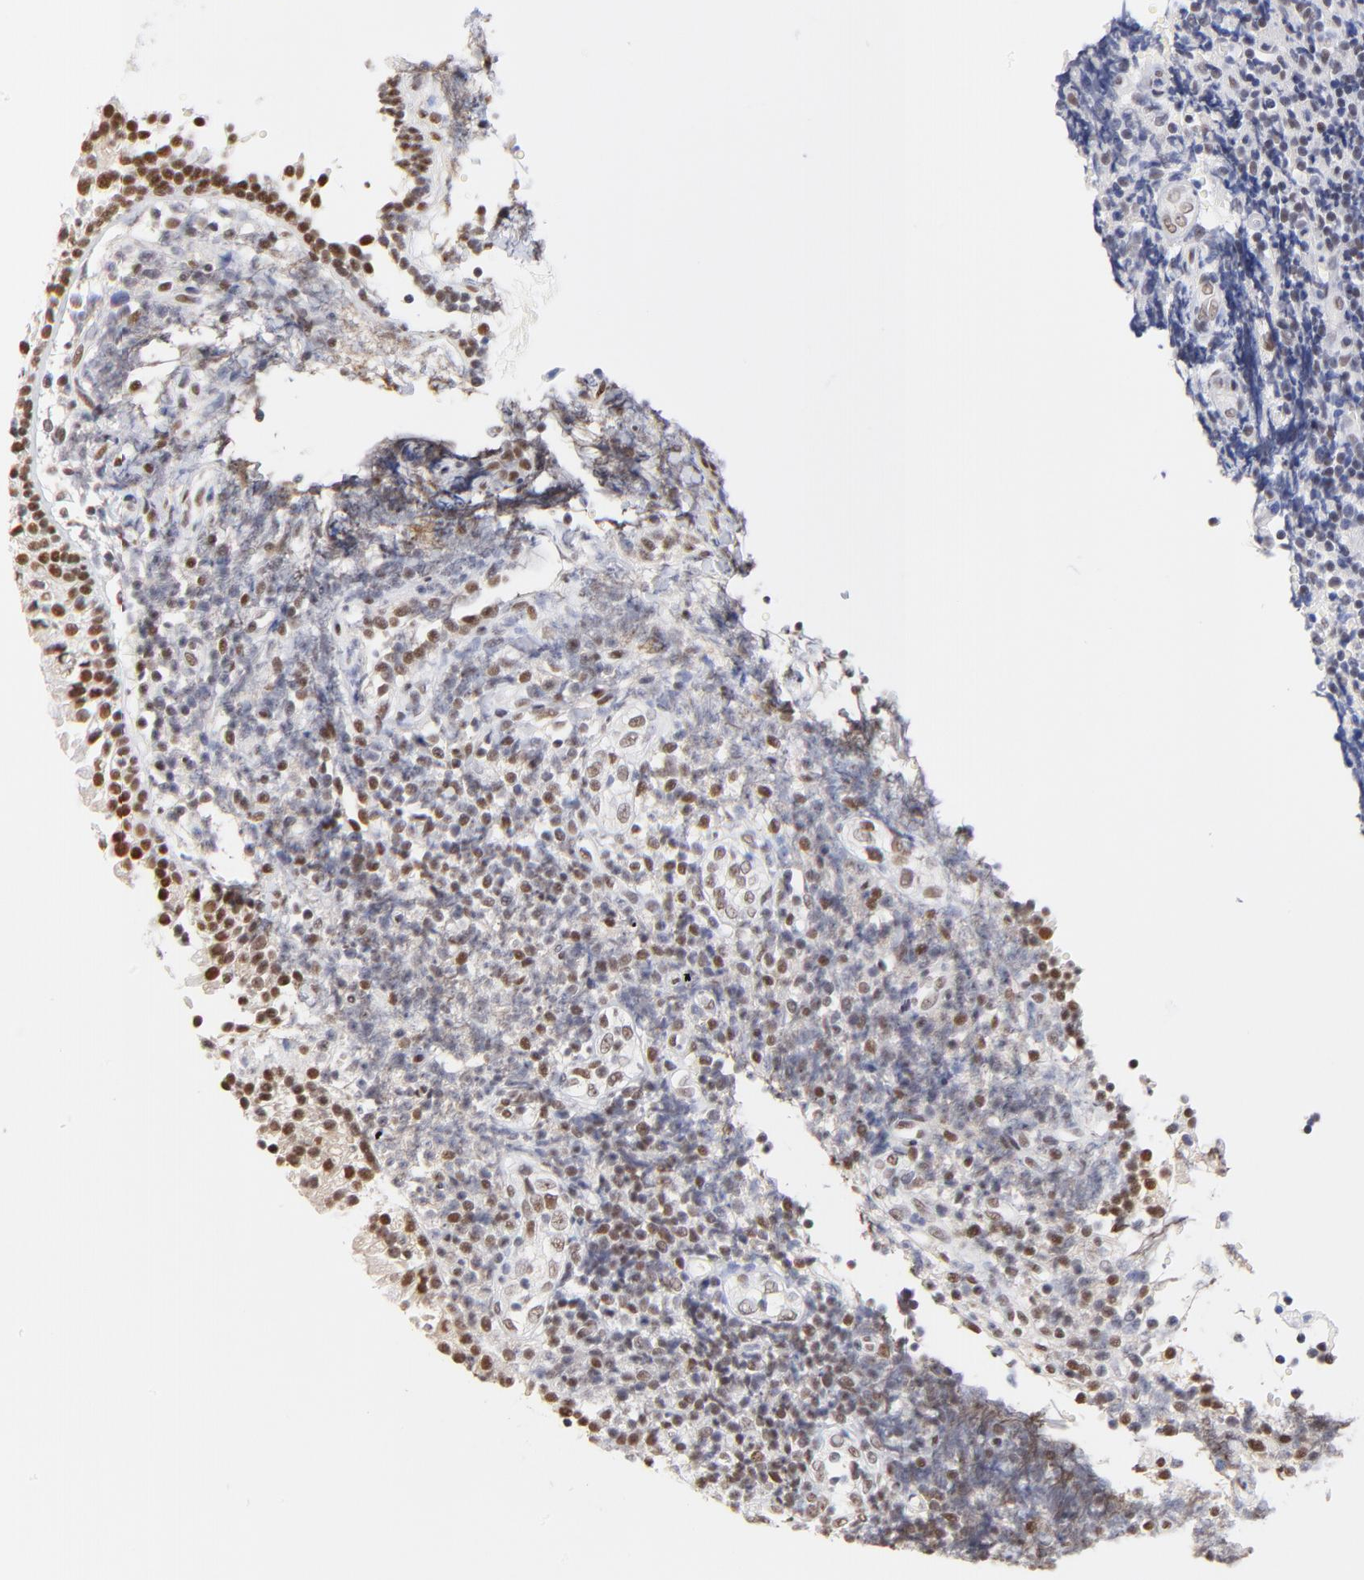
{"staining": {"intensity": "negative", "quantity": "none", "location": "none"}, "tissue": "tonsil", "cell_type": "Germinal center cells", "image_type": "normal", "snomed": [{"axis": "morphology", "description": "Normal tissue, NOS"}, {"axis": "topography", "description": "Tonsil"}], "caption": "Immunohistochemistry photomicrograph of normal tonsil: tonsil stained with DAB exhibits no significant protein expression in germinal center cells. (DAB IHC, high magnification).", "gene": "ZNF74", "patient": {"sex": "female", "age": 40}}